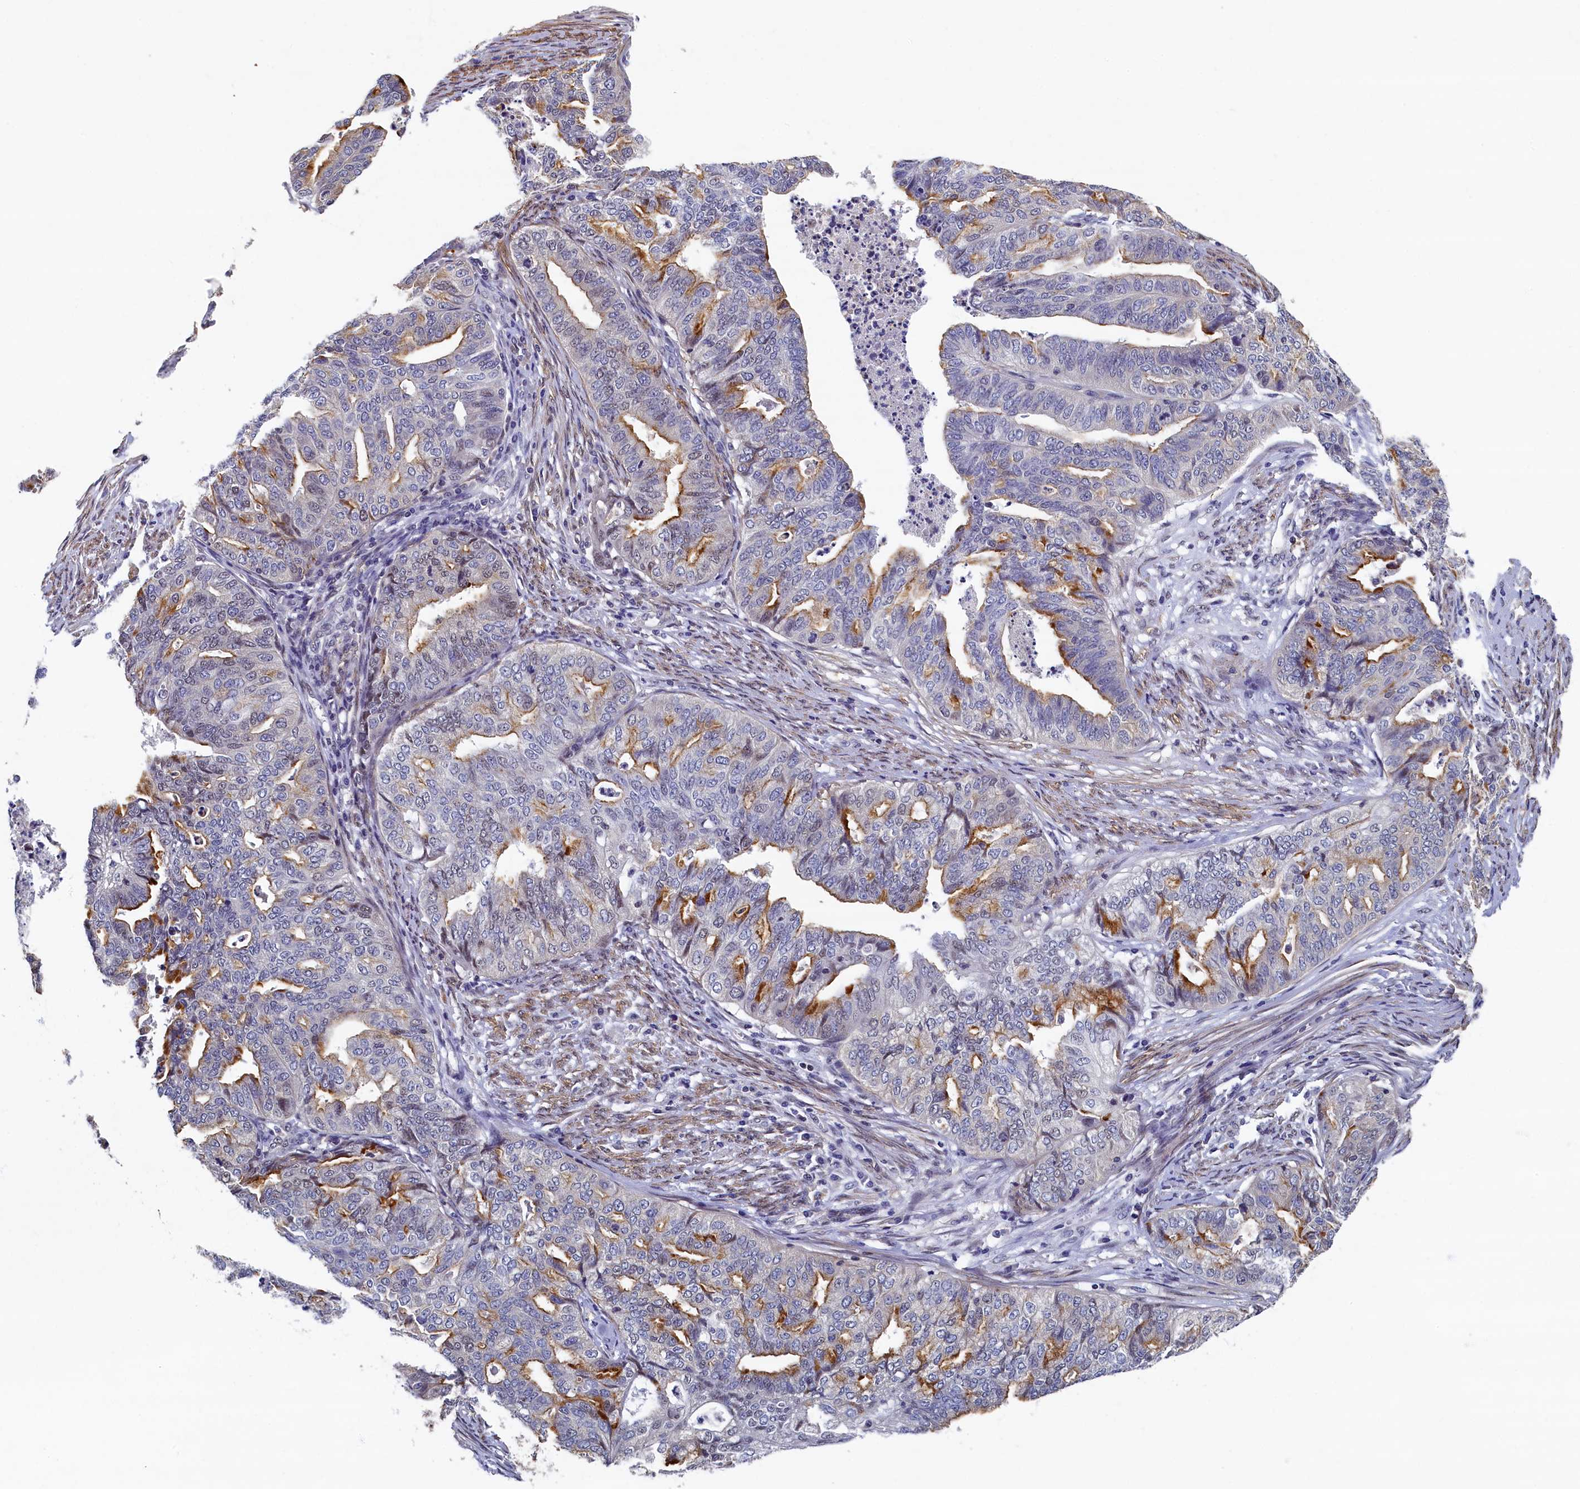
{"staining": {"intensity": "moderate", "quantity": "<25%", "location": "cytoplasmic/membranous"}, "tissue": "endometrial cancer", "cell_type": "Tumor cells", "image_type": "cancer", "snomed": [{"axis": "morphology", "description": "Adenocarcinoma, NOS"}, {"axis": "topography", "description": "Endometrium"}], "caption": "IHC staining of endometrial cancer, which demonstrates low levels of moderate cytoplasmic/membranous staining in approximately <25% of tumor cells indicating moderate cytoplasmic/membranous protein staining. The staining was performed using DAB (brown) for protein detection and nuclei were counterstained in hematoxylin (blue).", "gene": "TBCB", "patient": {"sex": "female", "age": 79}}